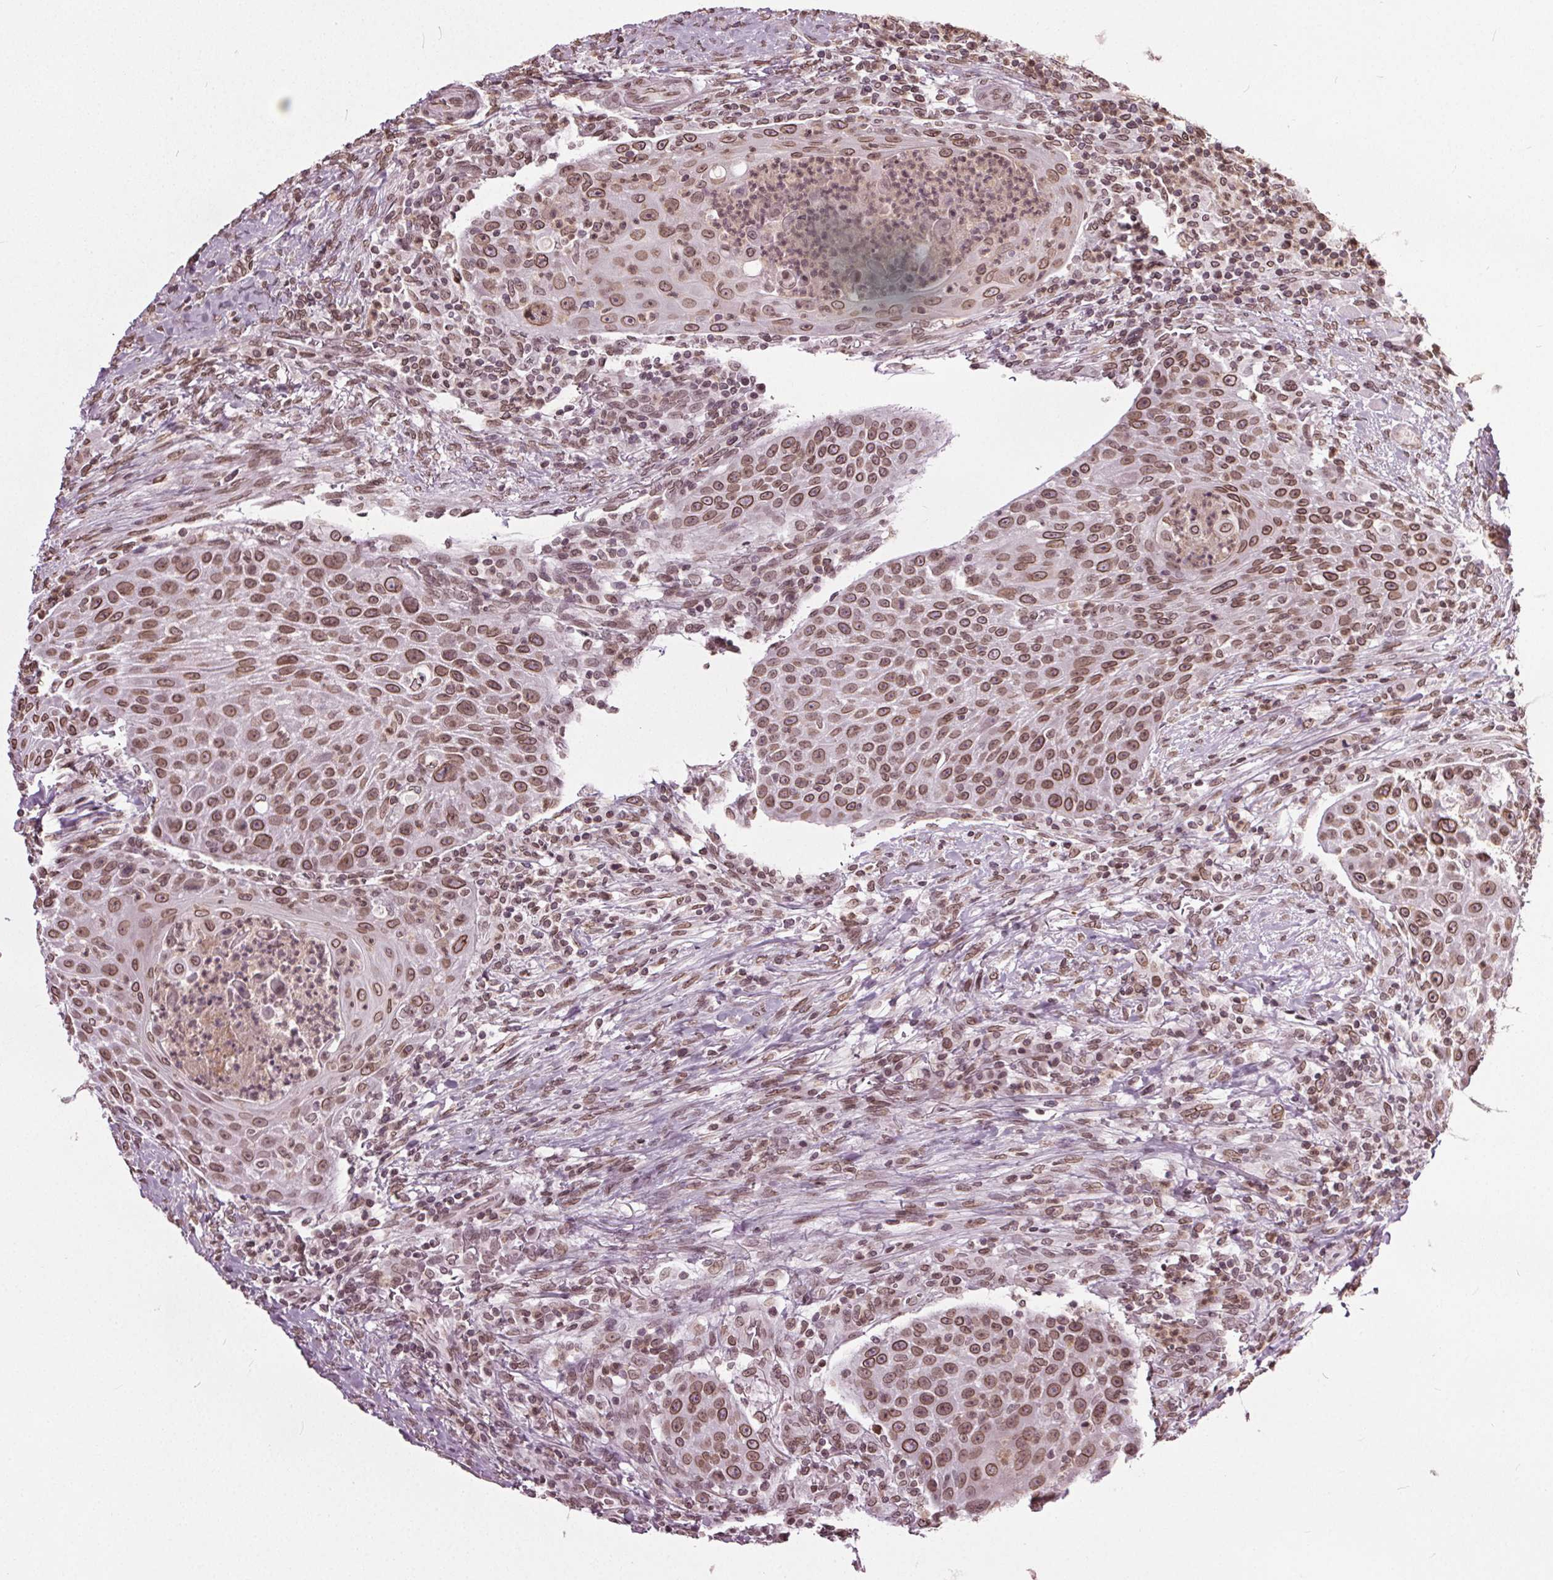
{"staining": {"intensity": "moderate", "quantity": ">75%", "location": "cytoplasmic/membranous,nuclear"}, "tissue": "head and neck cancer", "cell_type": "Tumor cells", "image_type": "cancer", "snomed": [{"axis": "morphology", "description": "Squamous cell carcinoma, NOS"}, {"axis": "topography", "description": "Head-Neck"}], "caption": "Protein expression analysis of human head and neck cancer reveals moderate cytoplasmic/membranous and nuclear expression in approximately >75% of tumor cells.", "gene": "TTC39C", "patient": {"sex": "male", "age": 69}}